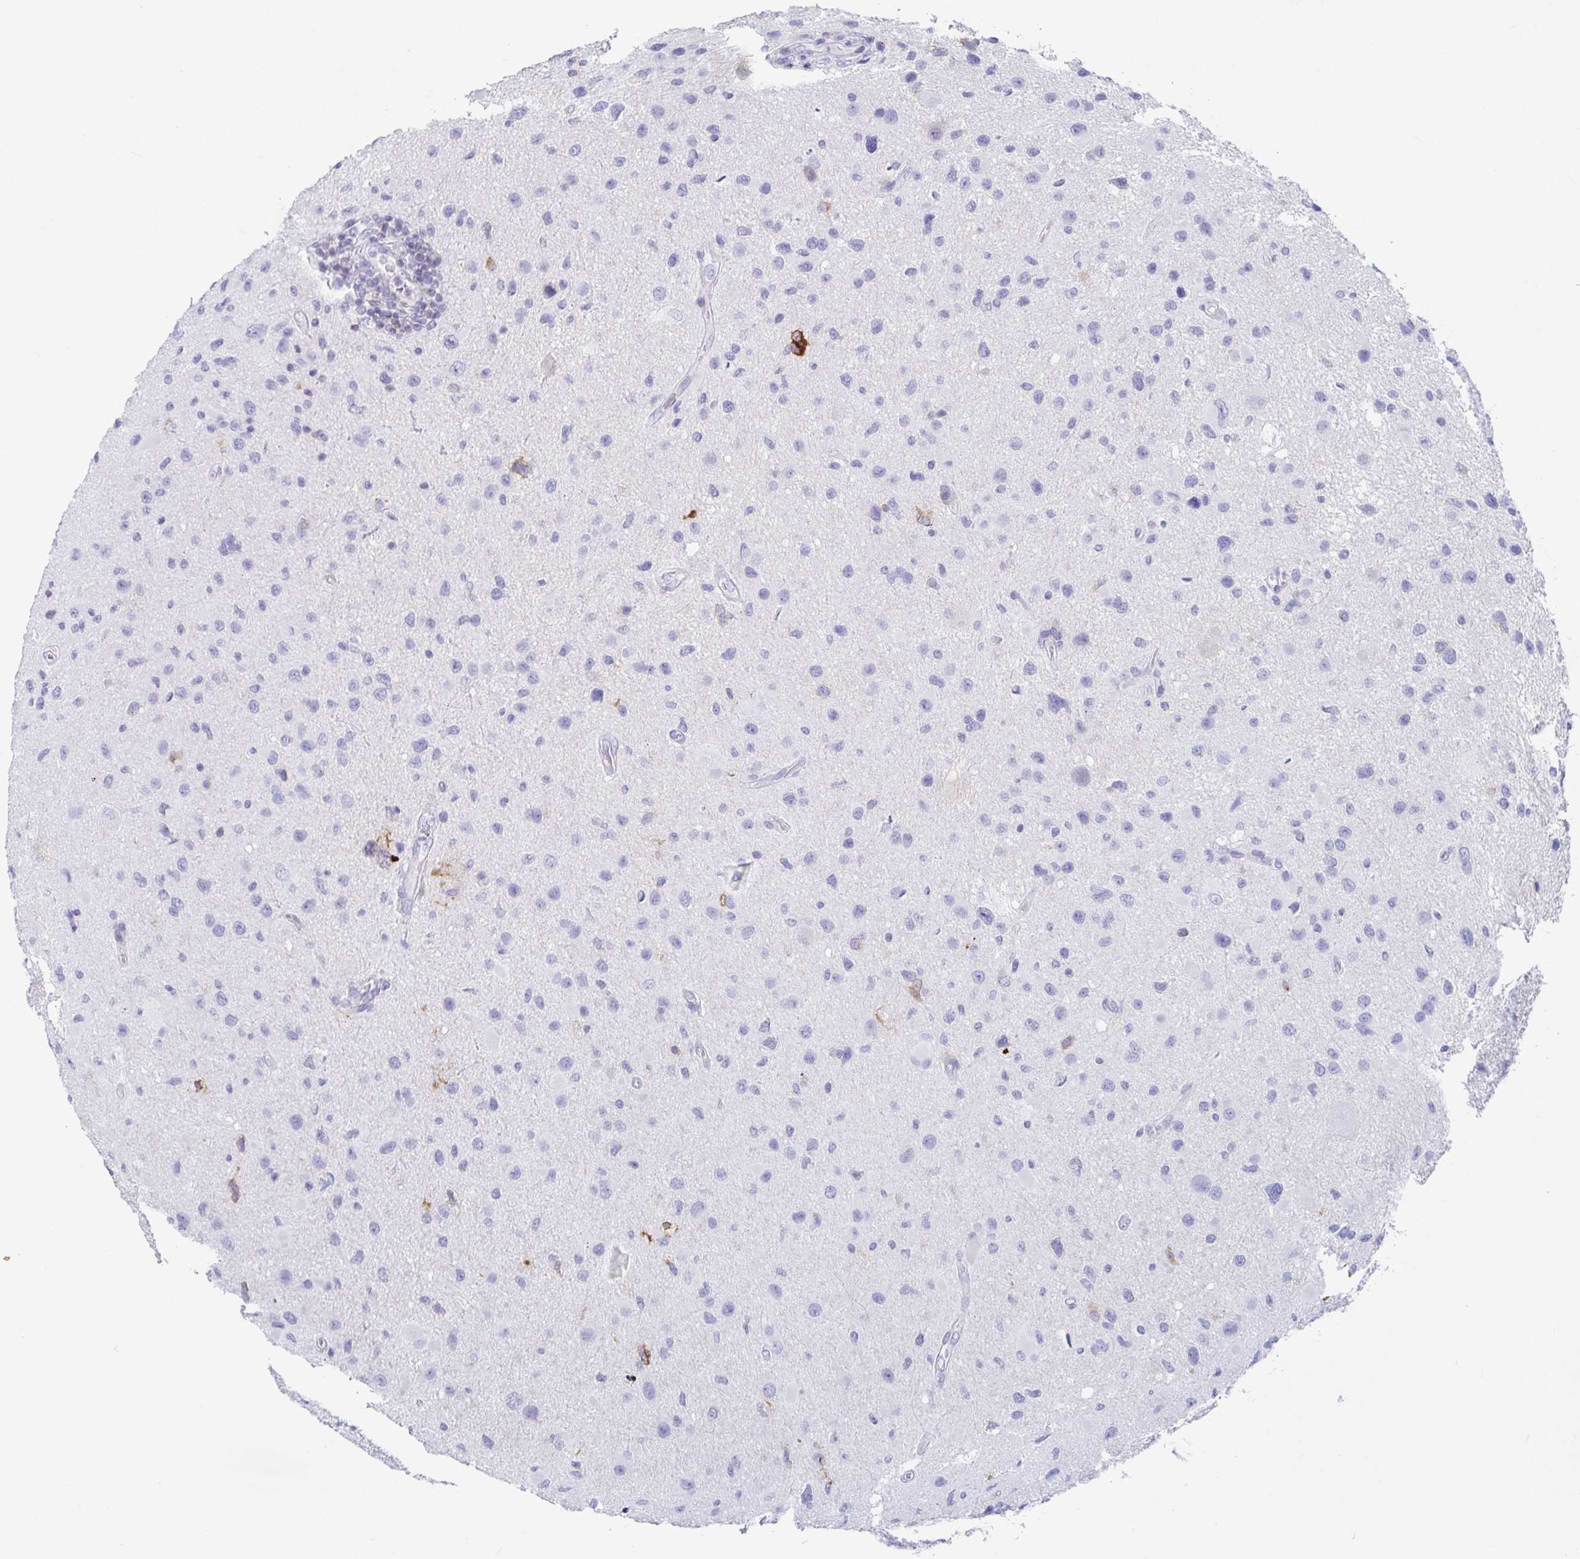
{"staining": {"intensity": "negative", "quantity": "none", "location": "none"}, "tissue": "glioma", "cell_type": "Tumor cells", "image_type": "cancer", "snomed": [{"axis": "morphology", "description": "Glioma, malignant, Low grade"}, {"axis": "topography", "description": "Brain"}], "caption": "Tumor cells are negative for brown protein staining in glioma.", "gene": "PLA2G1B", "patient": {"sex": "female", "age": 32}}